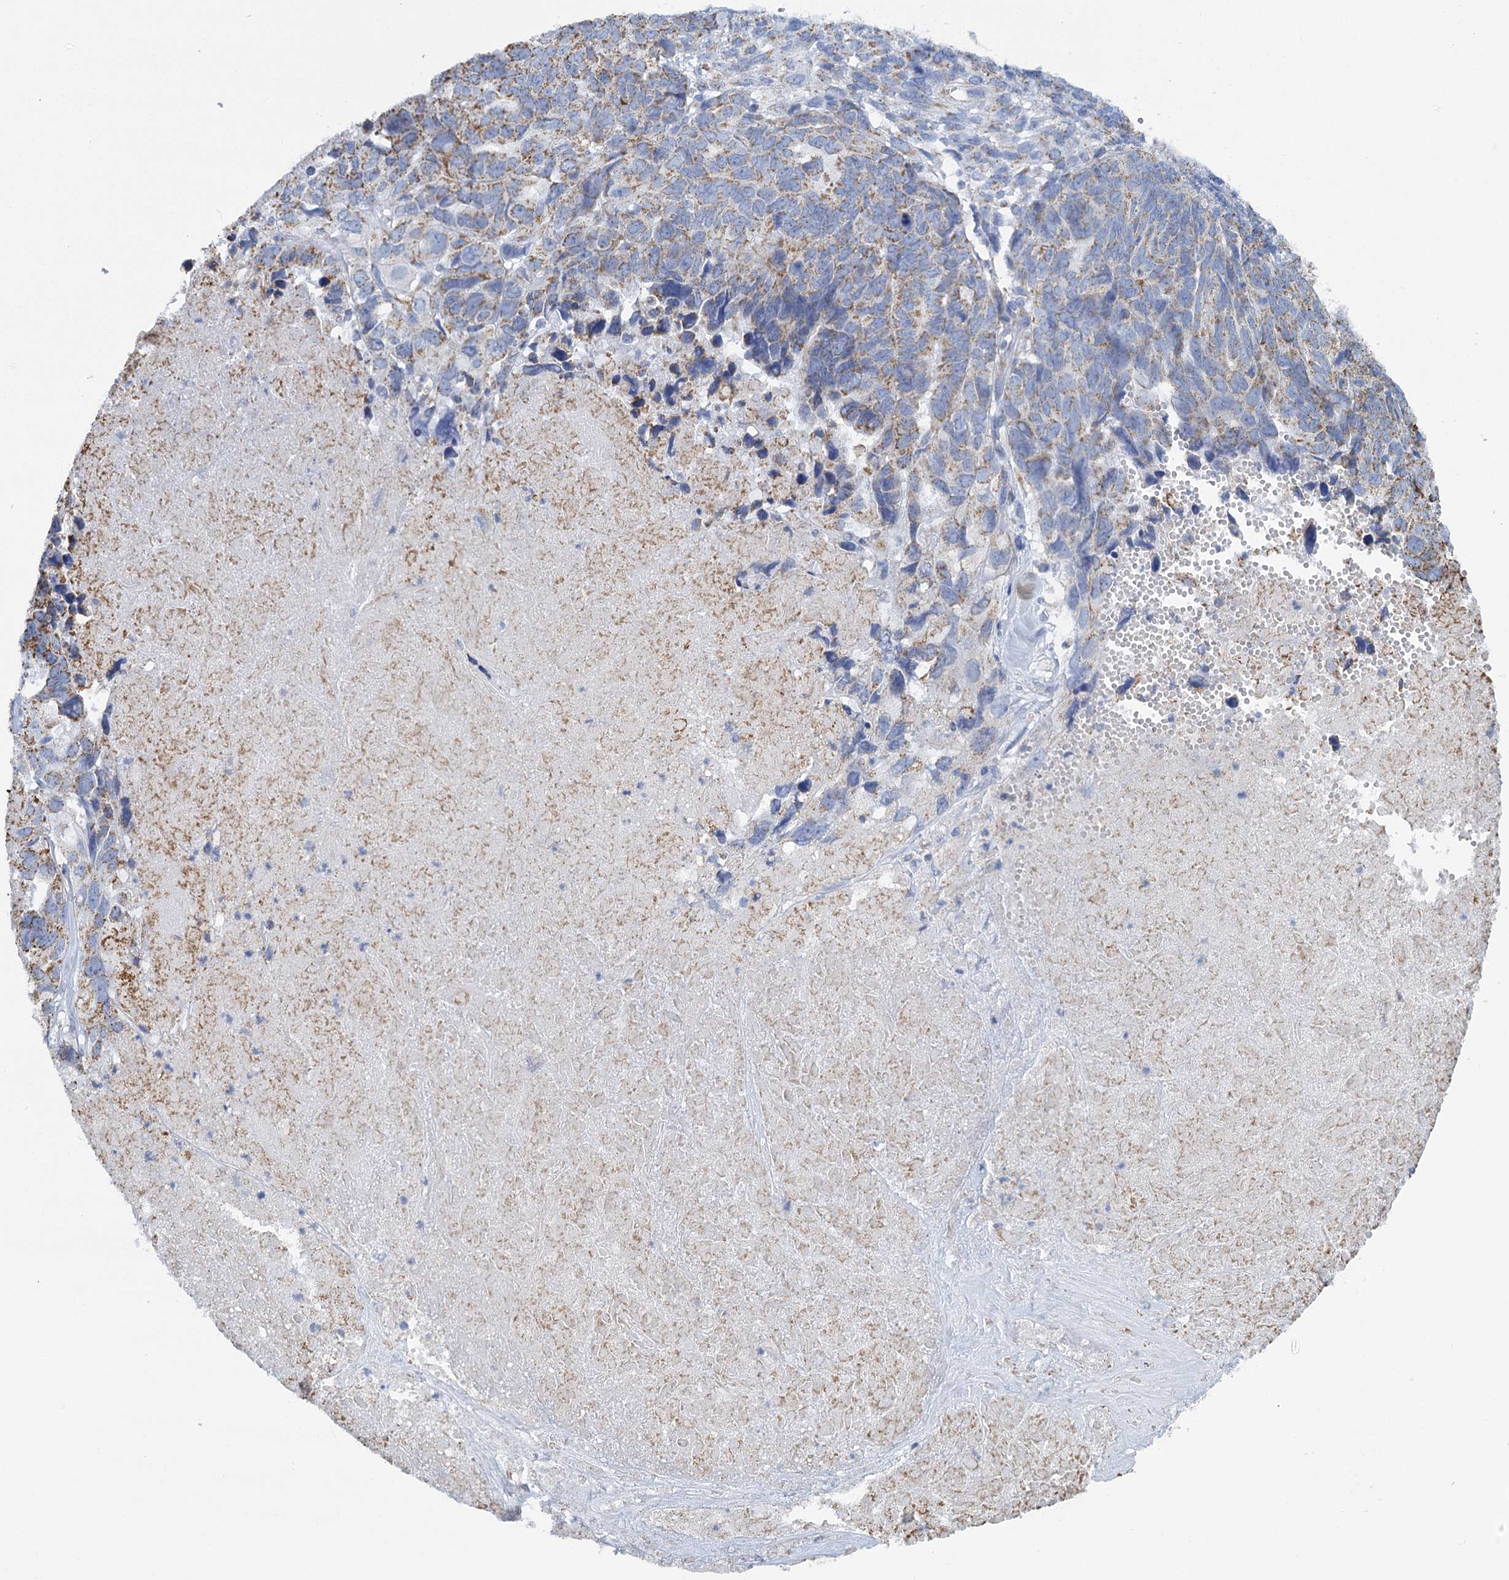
{"staining": {"intensity": "moderate", "quantity": ">75%", "location": "cytoplasmic/membranous"}, "tissue": "ovarian cancer", "cell_type": "Tumor cells", "image_type": "cancer", "snomed": [{"axis": "morphology", "description": "Cystadenocarcinoma, serous, NOS"}, {"axis": "topography", "description": "Ovary"}], "caption": "Brown immunohistochemical staining in human serous cystadenocarcinoma (ovarian) demonstrates moderate cytoplasmic/membranous staining in approximately >75% of tumor cells.", "gene": "CCP110", "patient": {"sex": "female", "age": 79}}